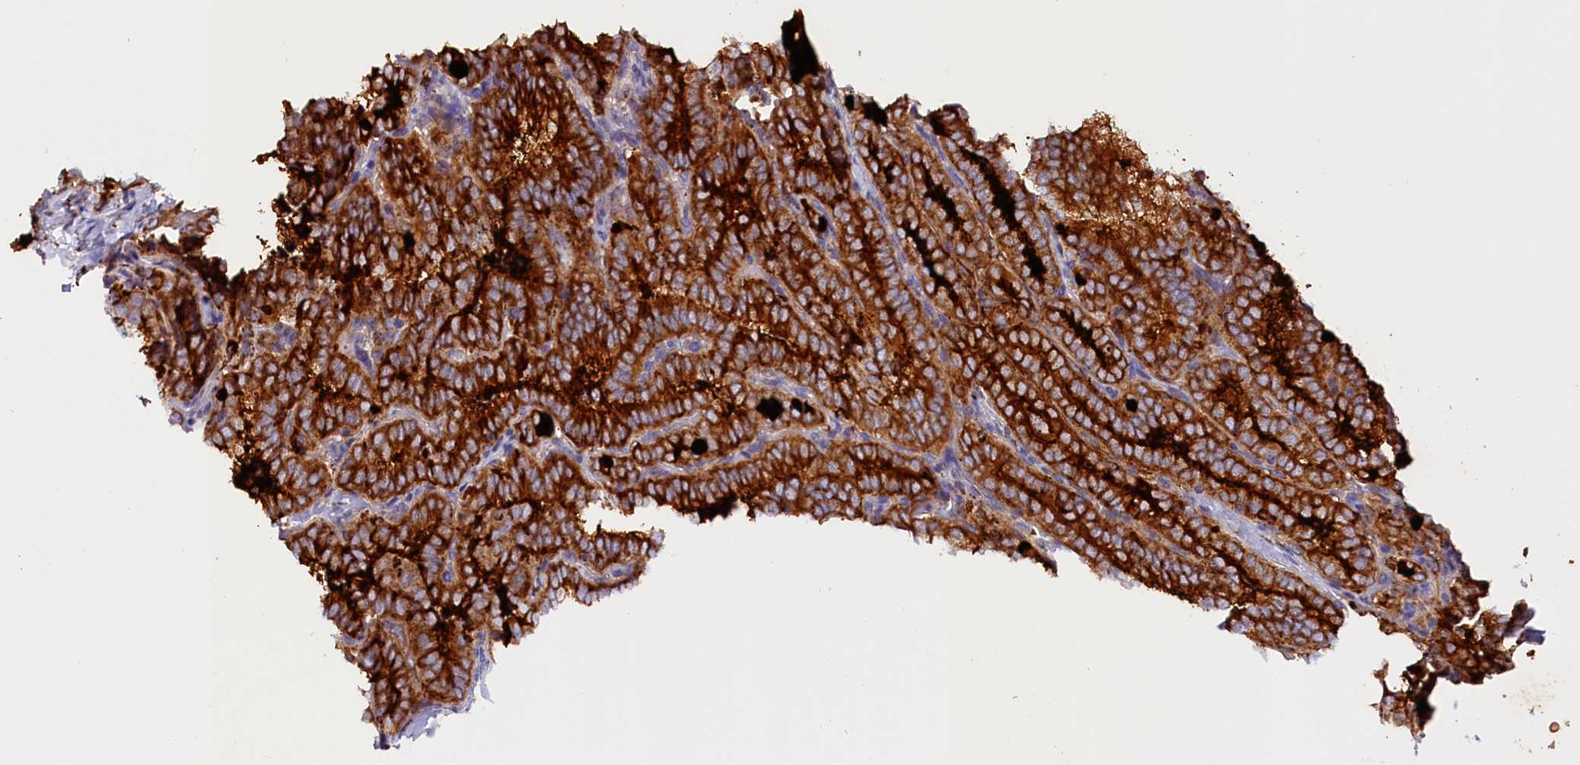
{"staining": {"intensity": "strong", "quantity": ">75%", "location": "cytoplasmic/membranous"}, "tissue": "thyroid cancer", "cell_type": "Tumor cells", "image_type": "cancer", "snomed": [{"axis": "morphology", "description": "Normal tissue, NOS"}, {"axis": "morphology", "description": "Papillary adenocarcinoma, NOS"}, {"axis": "topography", "description": "Thyroid gland"}], "caption": "The micrograph displays immunohistochemical staining of thyroid cancer. There is strong cytoplasmic/membranous staining is seen in about >75% of tumor cells.", "gene": "AKTIP", "patient": {"sex": "female", "age": 30}}